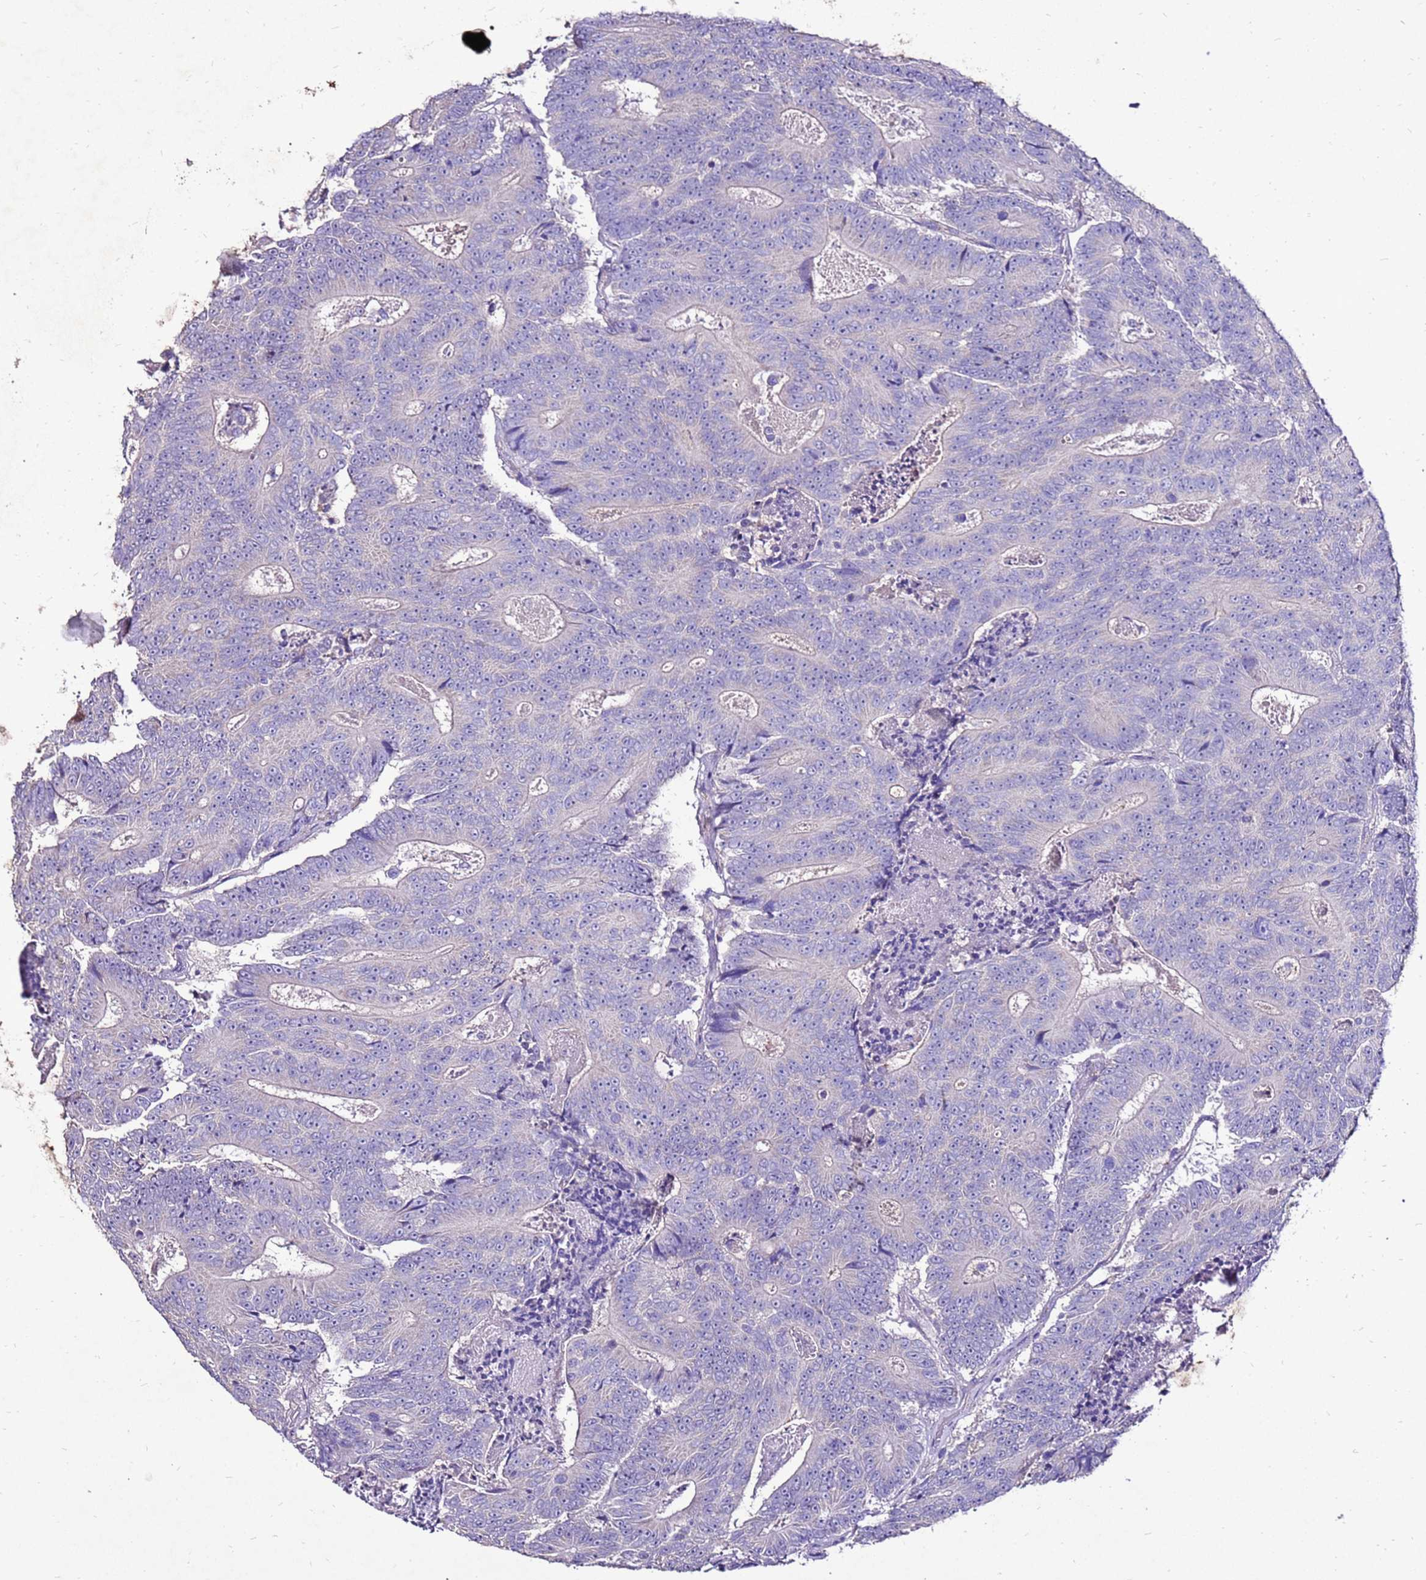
{"staining": {"intensity": "negative", "quantity": "none", "location": "none"}, "tissue": "colorectal cancer", "cell_type": "Tumor cells", "image_type": "cancer", "snomed": [{"axis": "morphology", "description": "Adenocarcinoma, NOS"}, {"axis": "topography", "description": "Colon"}], "caption": "High power microscopy histopathology image of an immunohistochemistry photomicrograph of adenocarcinoma (colorectal), revealing no significant staining in tumor cells.", "gene": "TMEM106C", "patient": {"sex": "male", "age": 83}}